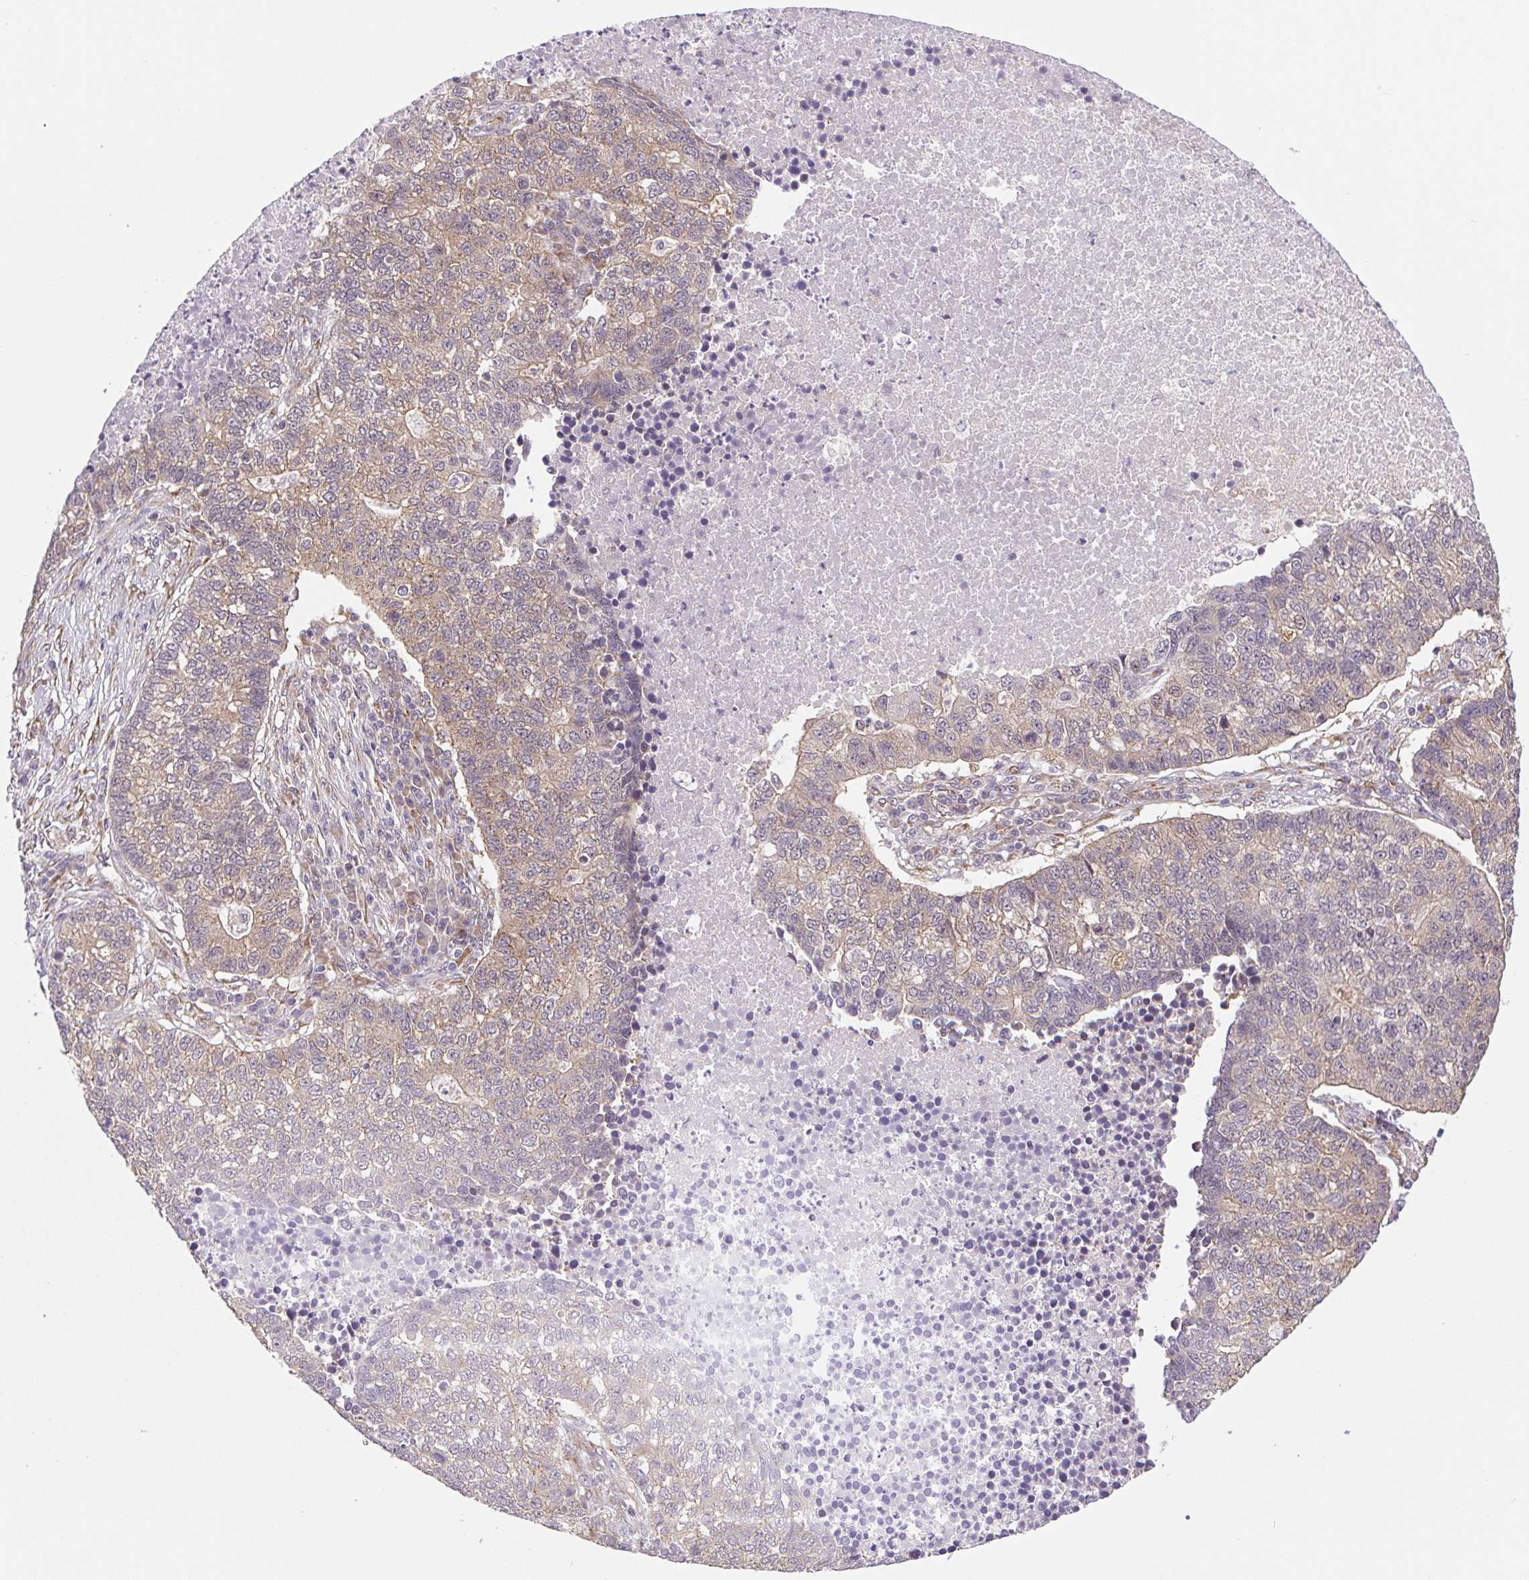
{"staining": {"intensity": "weak", "quantity": "25%-75%", "location": "cytoplasmic/membranous"}, "tissue": "lung cancer", "cell_type": "Tumor cells", "image_type": "cancer", "snomed": [{"axis": "morphology", "description": "Adenocarcinoma, NOS"}, {"axis": "topography", "description": "Lung"}], "caption": "There is low levels of weak cytoplasmic/membranous expression in tumor cells of lung cancer, as demonstrated by immunohistochemical staining (brown color).", "gene": "LYPD5", "patient": {"sex": "male", "age": 57}}